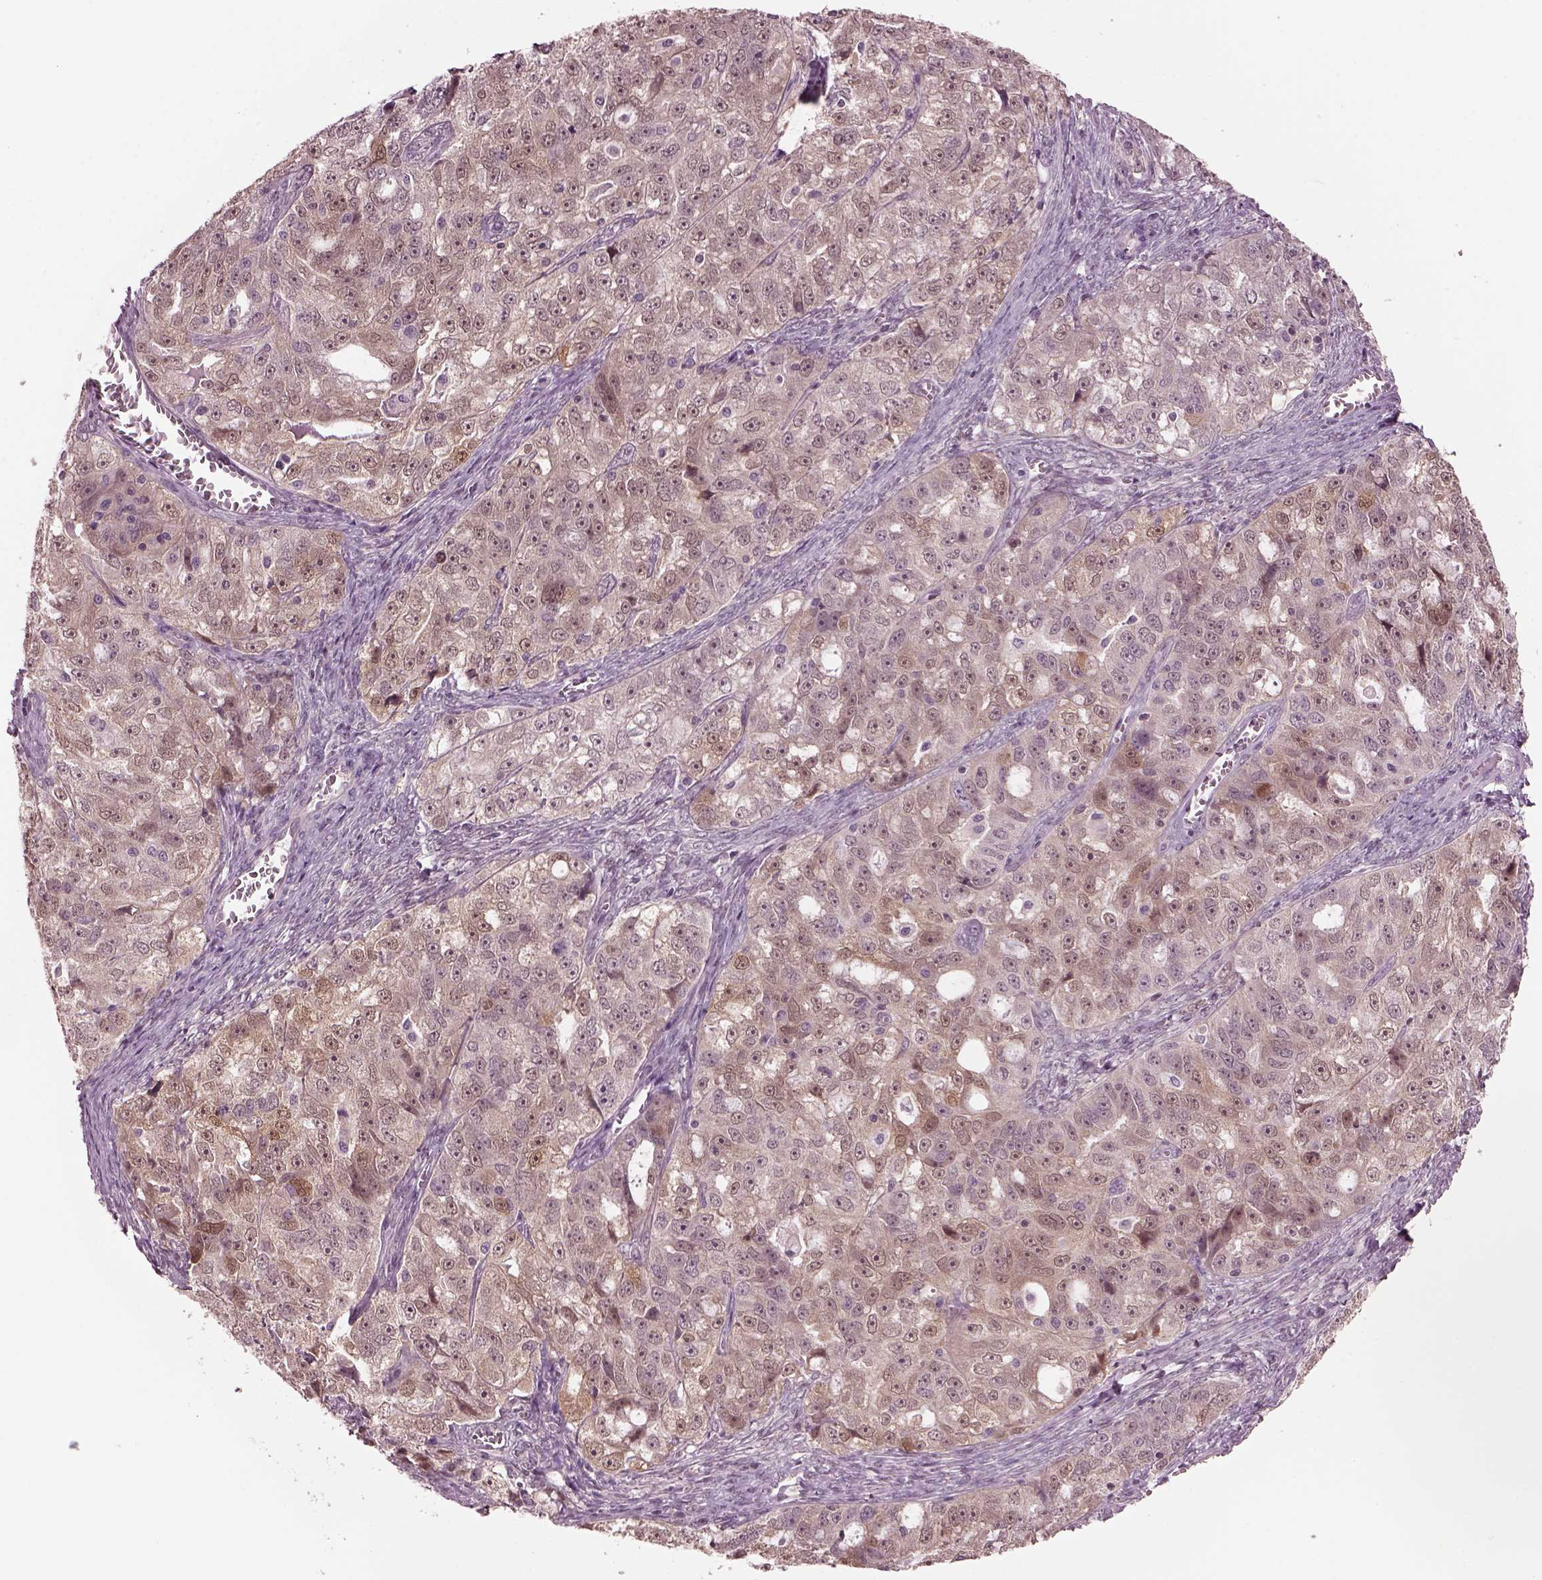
{"staining": {"intensity": "weak", "quantity": "<25%", "location": "cytoplasmic/membranous,nuclear"}, "tissue": "ovarian cancer", "cell_type": "Tumor cells", "image_type": "cancer", "snomed": [{"axis": "morphology", "description": "Cystadenocarcinoma, serous, NOS"}, {"axis": "topography", "description": "Ovary"}], "caption": "High power microscopy micrograph of an IHC histopathology image of ovarian serous cystadenocarcinoma, revealing no significant staining in tumor cells.", "gene": "SRI", "patient": {"sex": "female", "age": 51}}